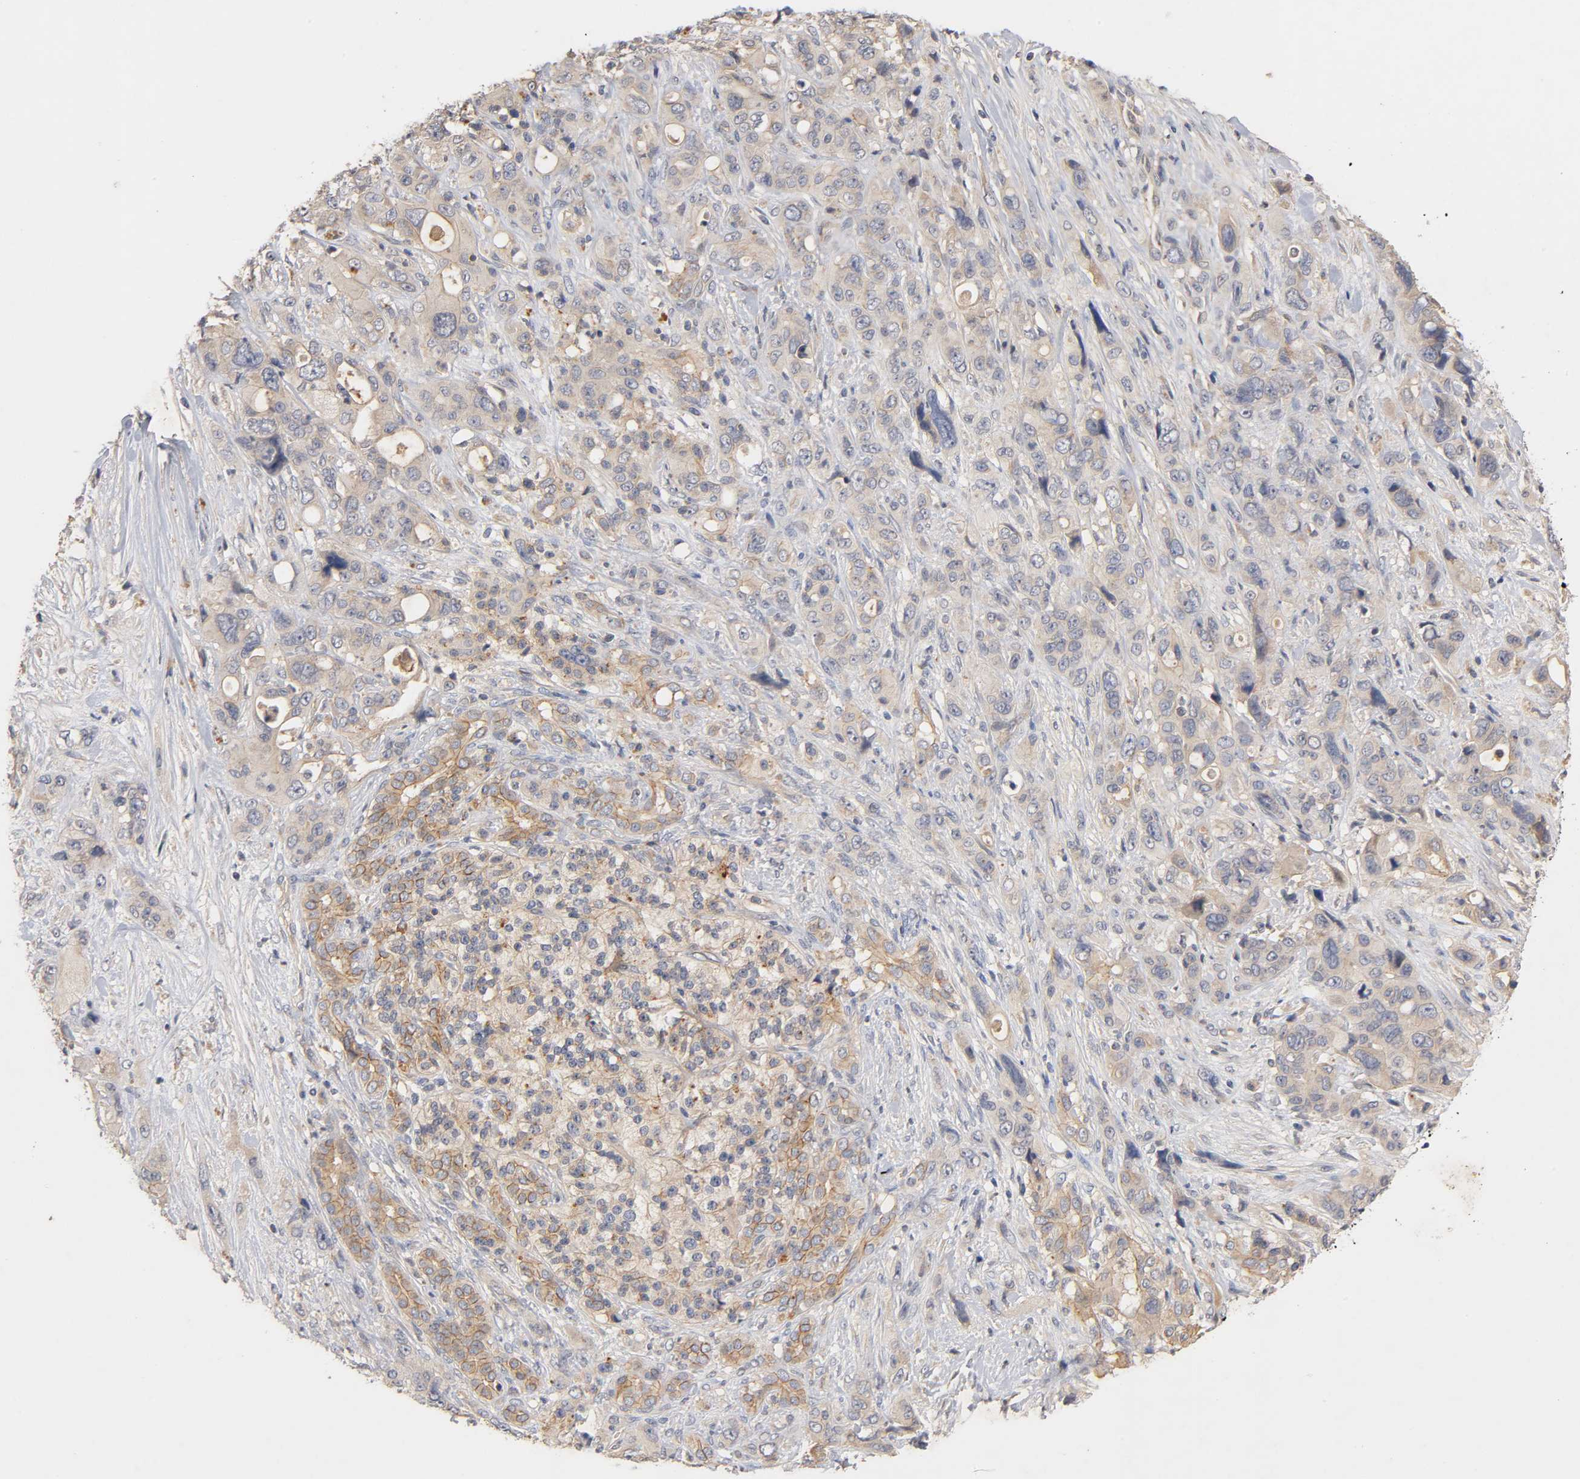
{"staining": {"intensity": "weak", "quantity": ">75%", "location": "cytoplasmic/membranous"}, "tissue": "pancreatic cancer", "cell_type": "Tumor cells", "image_type": "cancer", "snomed": [{"axis": "morphology", "description": "Adenocarcinoma, NOS"}, {"axis": "topography", "description": "Pancreas"}], "caption": "High-magnification brightfield microscopy of pancreatic cancer (adenocarcinoma) stained with DAB (3,3'-diaminobenzidine) (brown) and counterstained with hematoxylin (blue). tumor cells exhibit weak cytoplasmic/membranous staining is seen in approximately>75% of cells.", "gene": "PDZD11", "patient": {"sex": "male", "age": 46}}